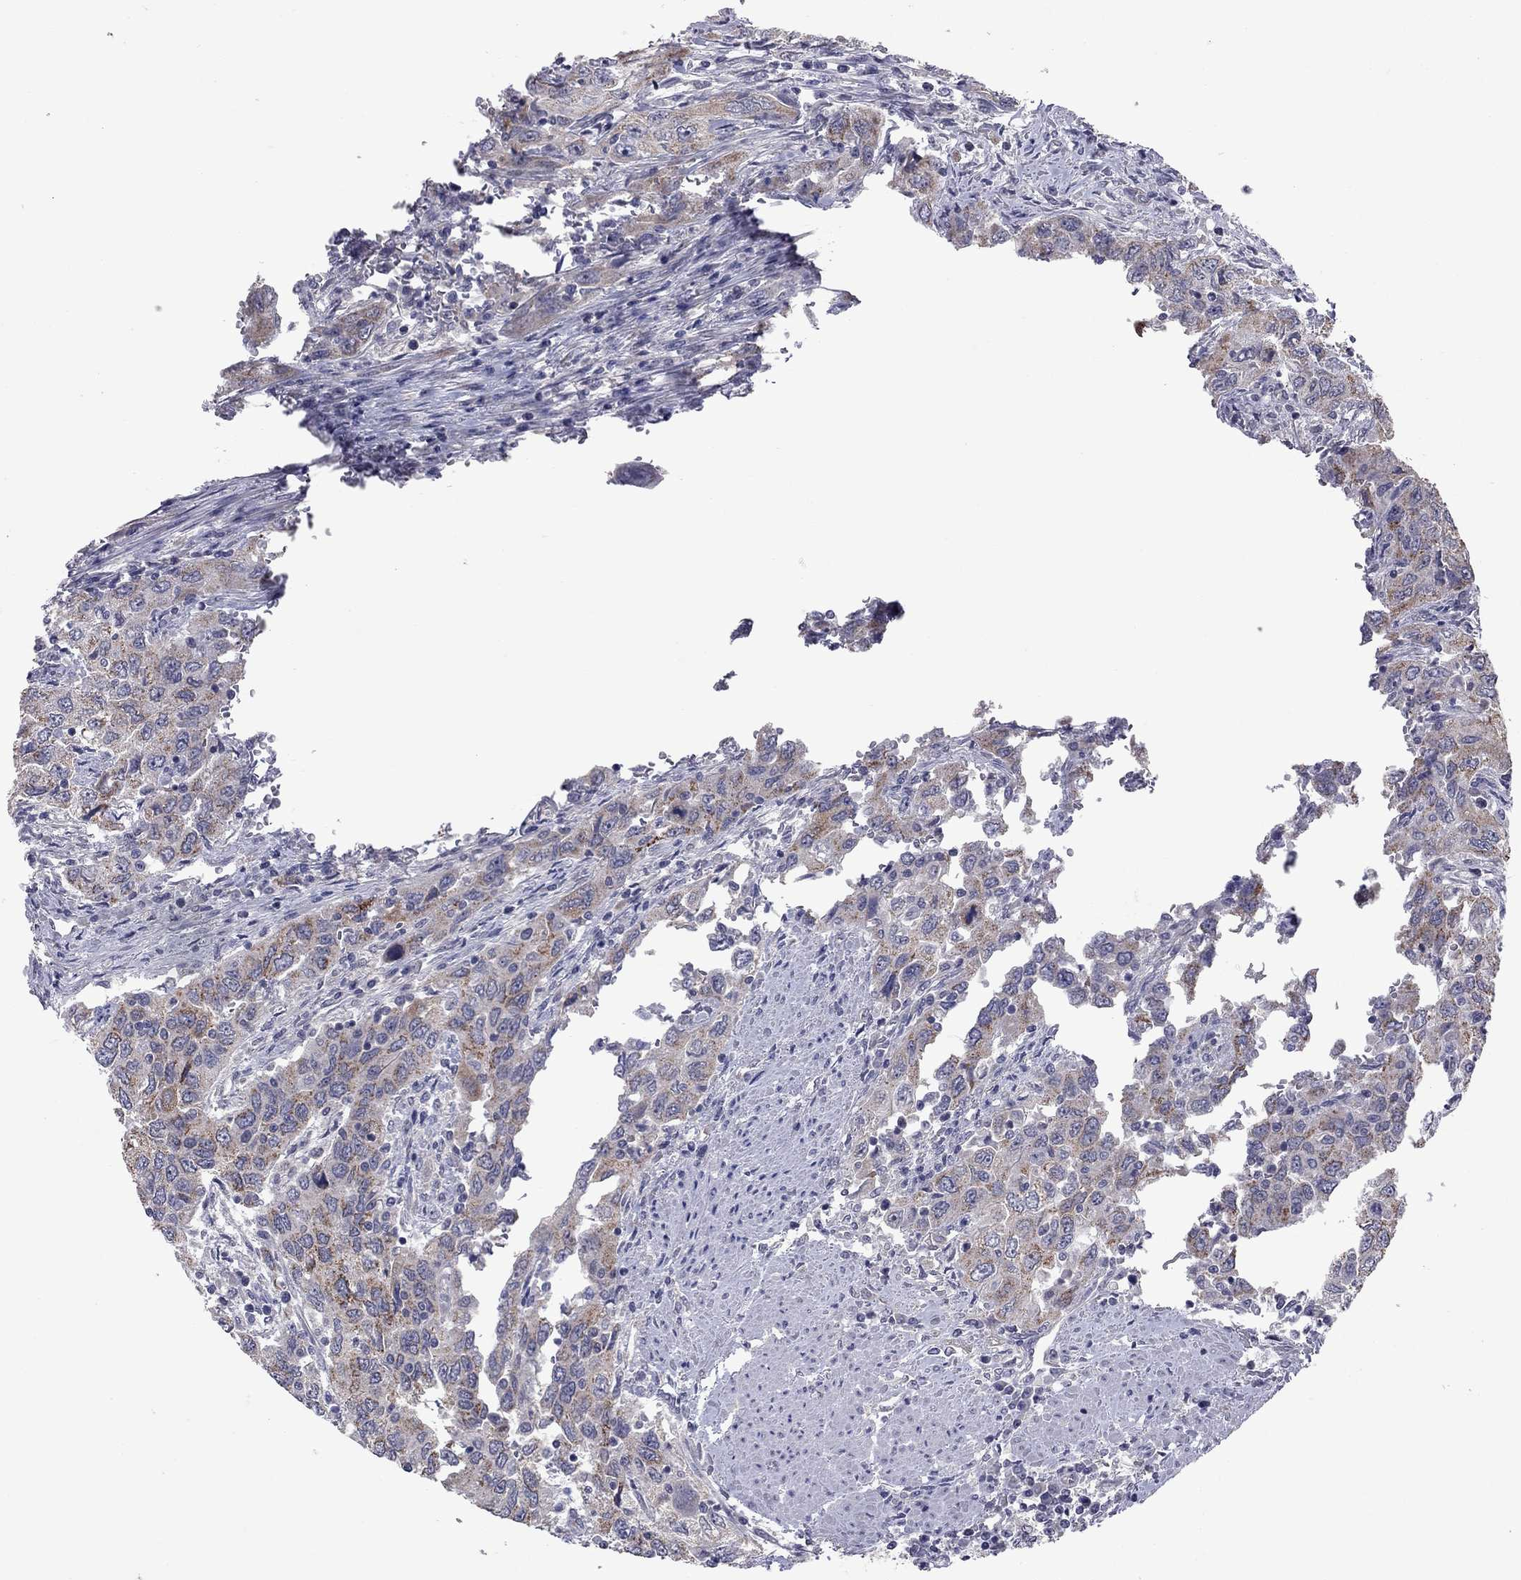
{"staining": {"intensity": "moderate", "quantity": ">75%", "location": "cytoplasmic/membranous"}, "tissue": "urothelial cancer", "cell_type": "Tumor cells", "image_type": "cancer", "snomed": [{"axis": "morphology", "description": "Urothelial carcinoma, High grade"}, {"axis": "topography", "description": "Urinary bladder"}], "caption": "Protein expression analysis of human urothelial cancer reveals moderate cytoplasmic/membranous expression in approximately >75% of tumor cells. The staining is performed using DAB brown chromogen to label protein expression. The nuclei are counter-stained blue using hematoxylin.", "gene": "SHOC2", "patient": {"sex": "male", "age": 76}}